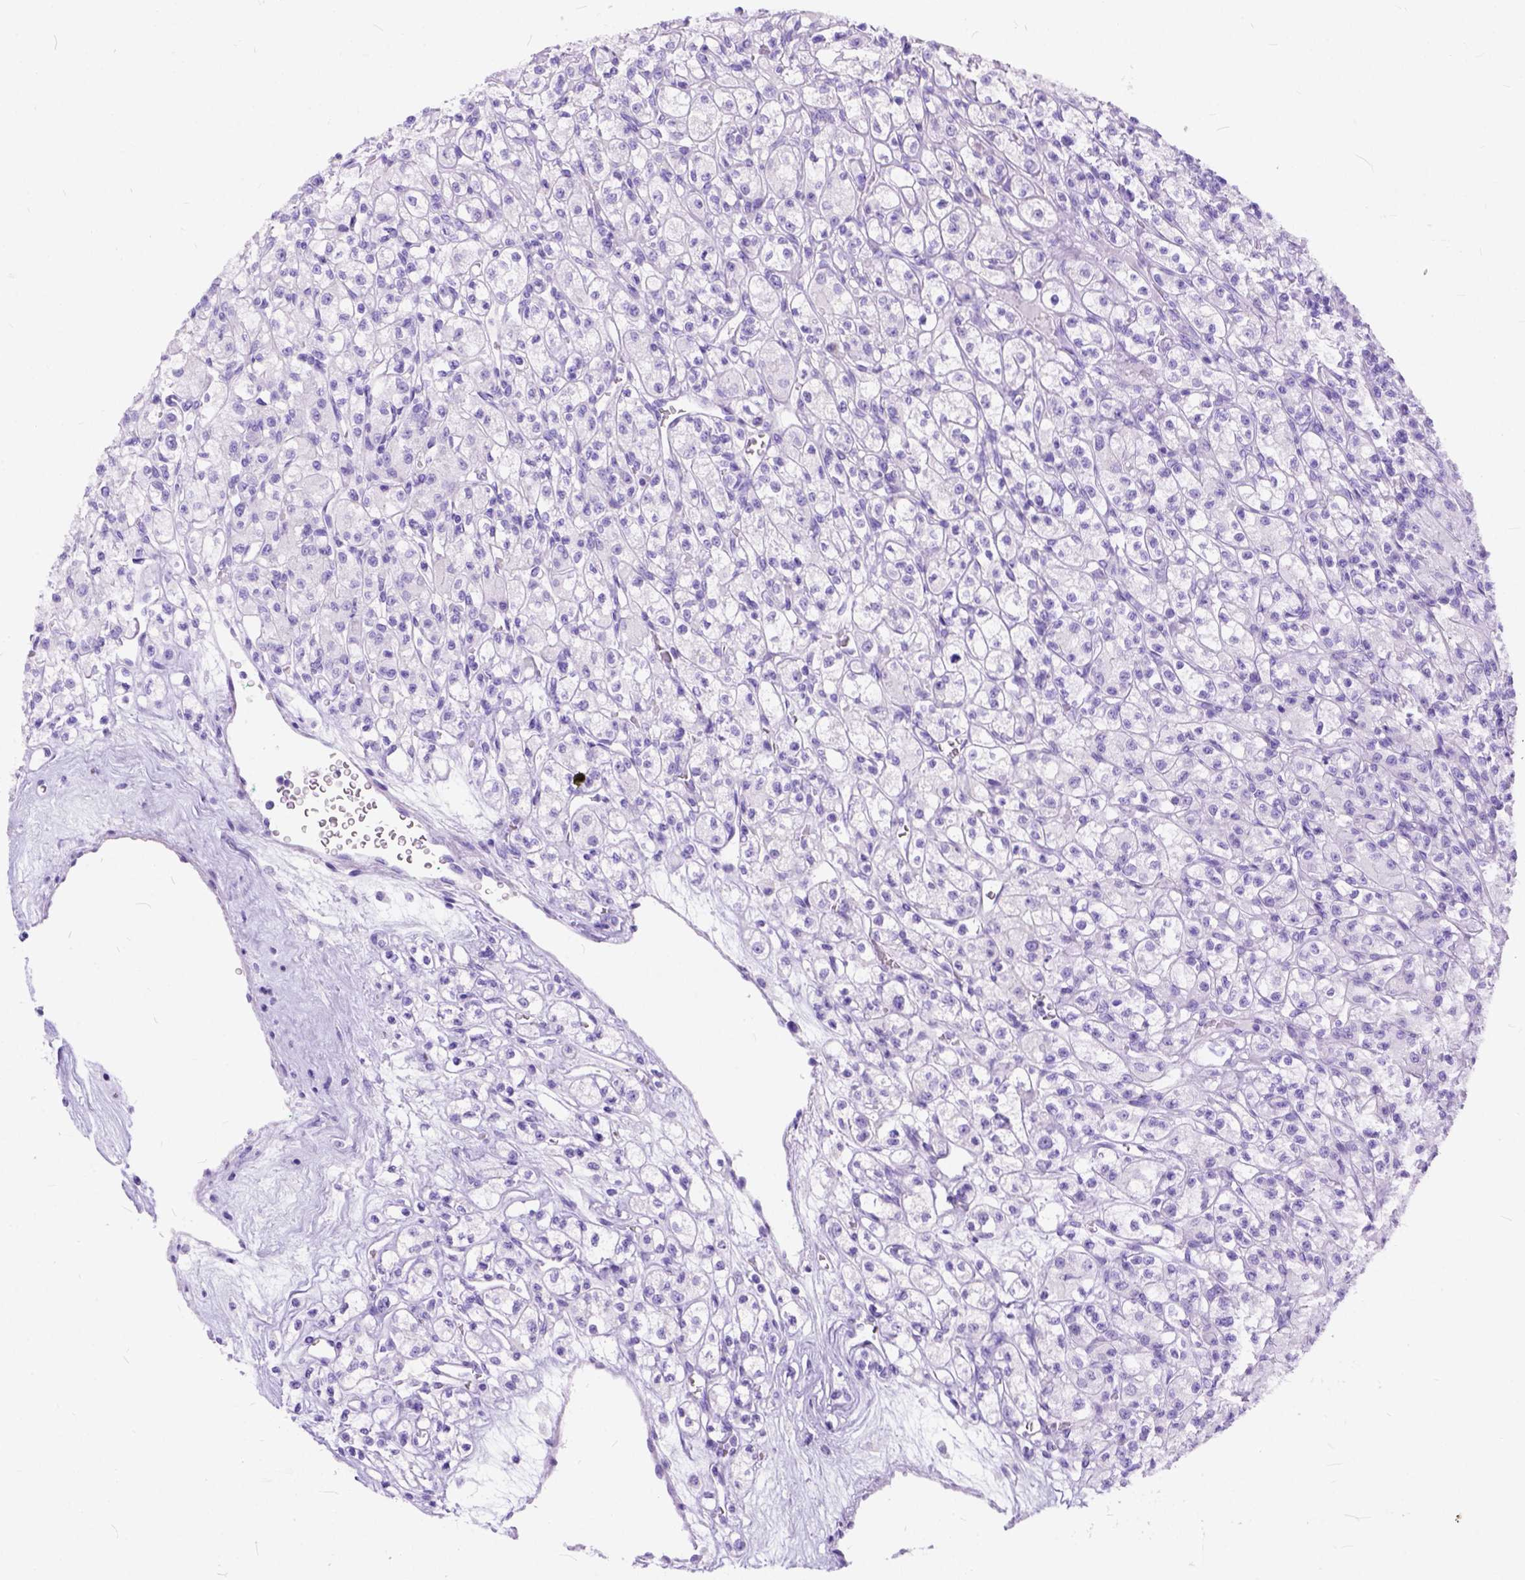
{"staining": {"intensity": "negative", "quantity": "none", "location": "none"}, "tissue": "renal cancer", "cell_type": "Tumor cells", "image_type": "cancer", "snomed": [{"axis": "morphology", "description": "Adenocarcinoma, NOS"}, {"axis": "topography", "description": "Kidney"}], "caption": "IHC micrograph of neoplastic tissue: adenocarcinoma (renal) stained with DAB (3,3'-diaminobenzidine) demonstrates no significant protein positivity in tumor cells. (Stains: DAB immunohistochemistry with hematoxylin counter stain, Microscopy: brightfield microscopy at high magnification).", "gene": "C1QTNF3", "patient": {"sex": "female", "age": 70}}